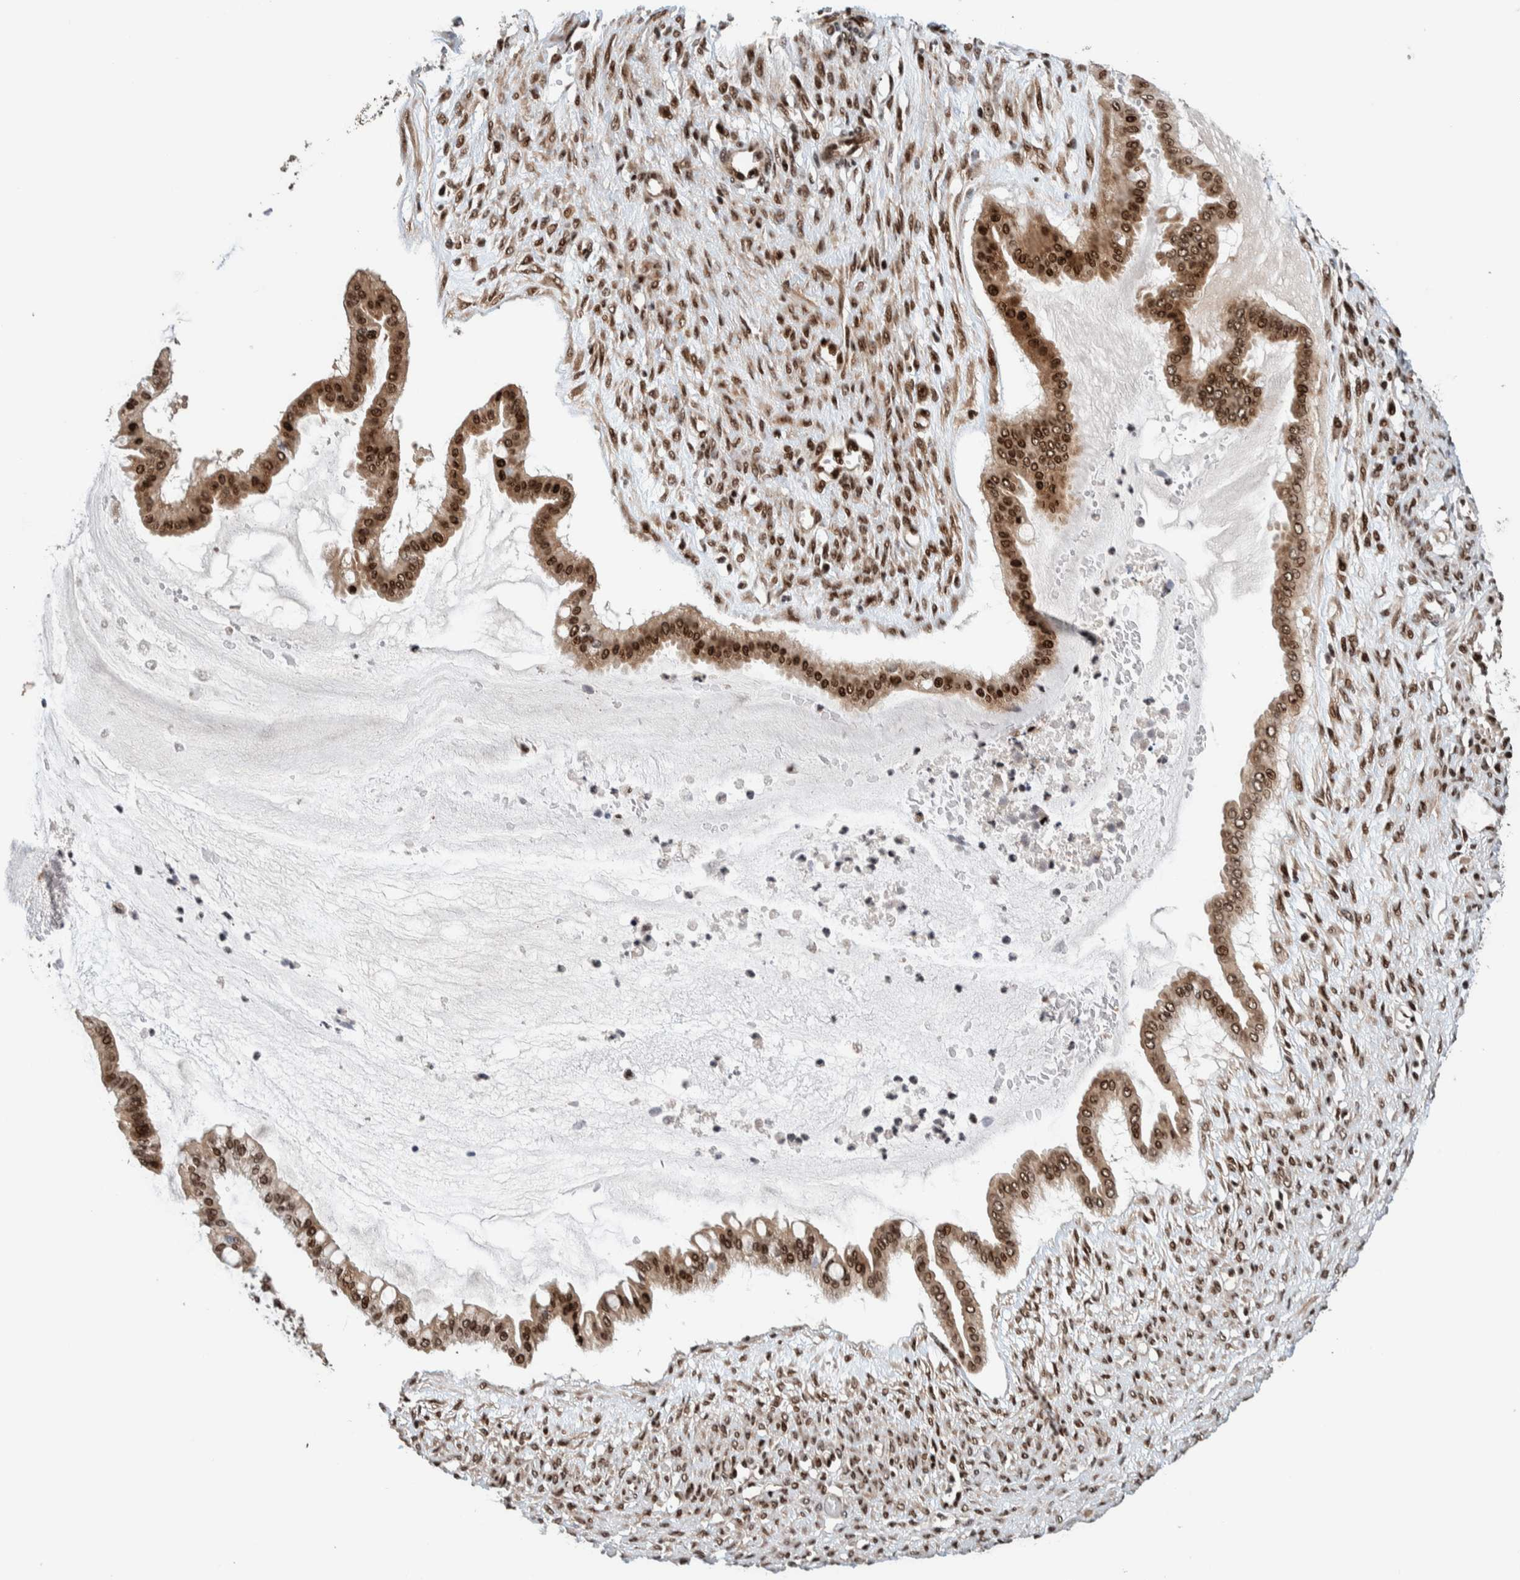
{"staining": {"intensity": "strong", "quantity": ">75%", "location": "nuclear"}, "tissue": "ovarian cancer", "cell_type": "Tumor cells", "image_type": "cancer", "snomed": [{"axis": "morphology", "description": "Cystadenocarcinoma, mucinous, NOS"}, {"axis": "topography", "description": "Ovary"}], "caption": "Ovarian mucinous cystadenocarcinoma stained with a brown dye exhibits strong nuclear positive positivity in approximately >75% of tumor cells.", "gene": "CHD4", "patient": {"sex": "female", "age": 73}}